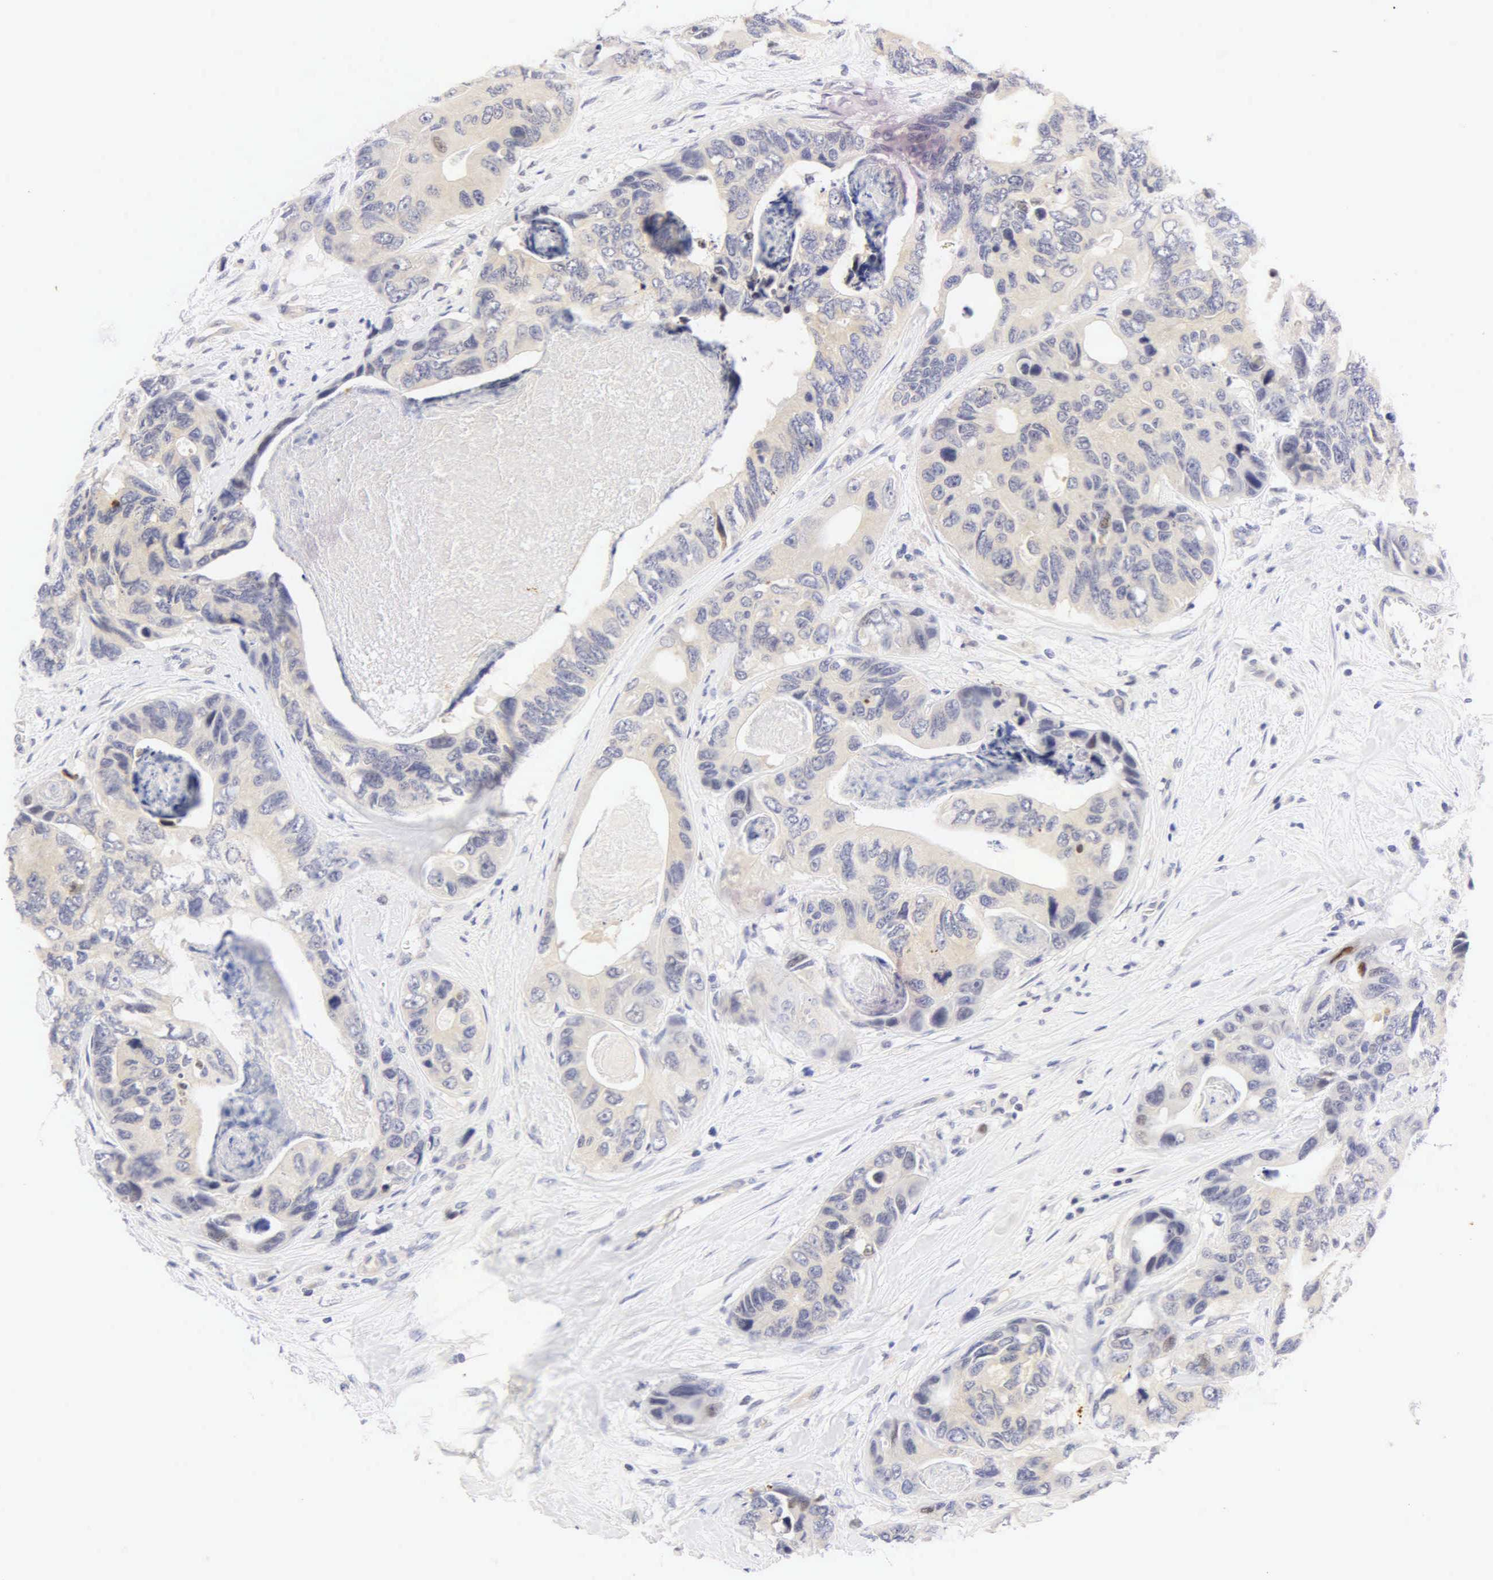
{"staining": {"intensity": "negative", "quantity": "none", "location": "none"}, "tissue": "colorectal cancer", "cell_type": "Tumor cells", "image_type": "cancer", "snomed": [{"axis": "morphology", "description": "Adenocarcinoma, NOS"}, {"axis": "topography", "description": "Colon"}], "caption": "Immunohistochemical staining of adenocarcinoma (colorectal) exhibits no significant staining in tumor cells.", "gene": "PGR", "patient": {"sex": "female", "age": 86}}